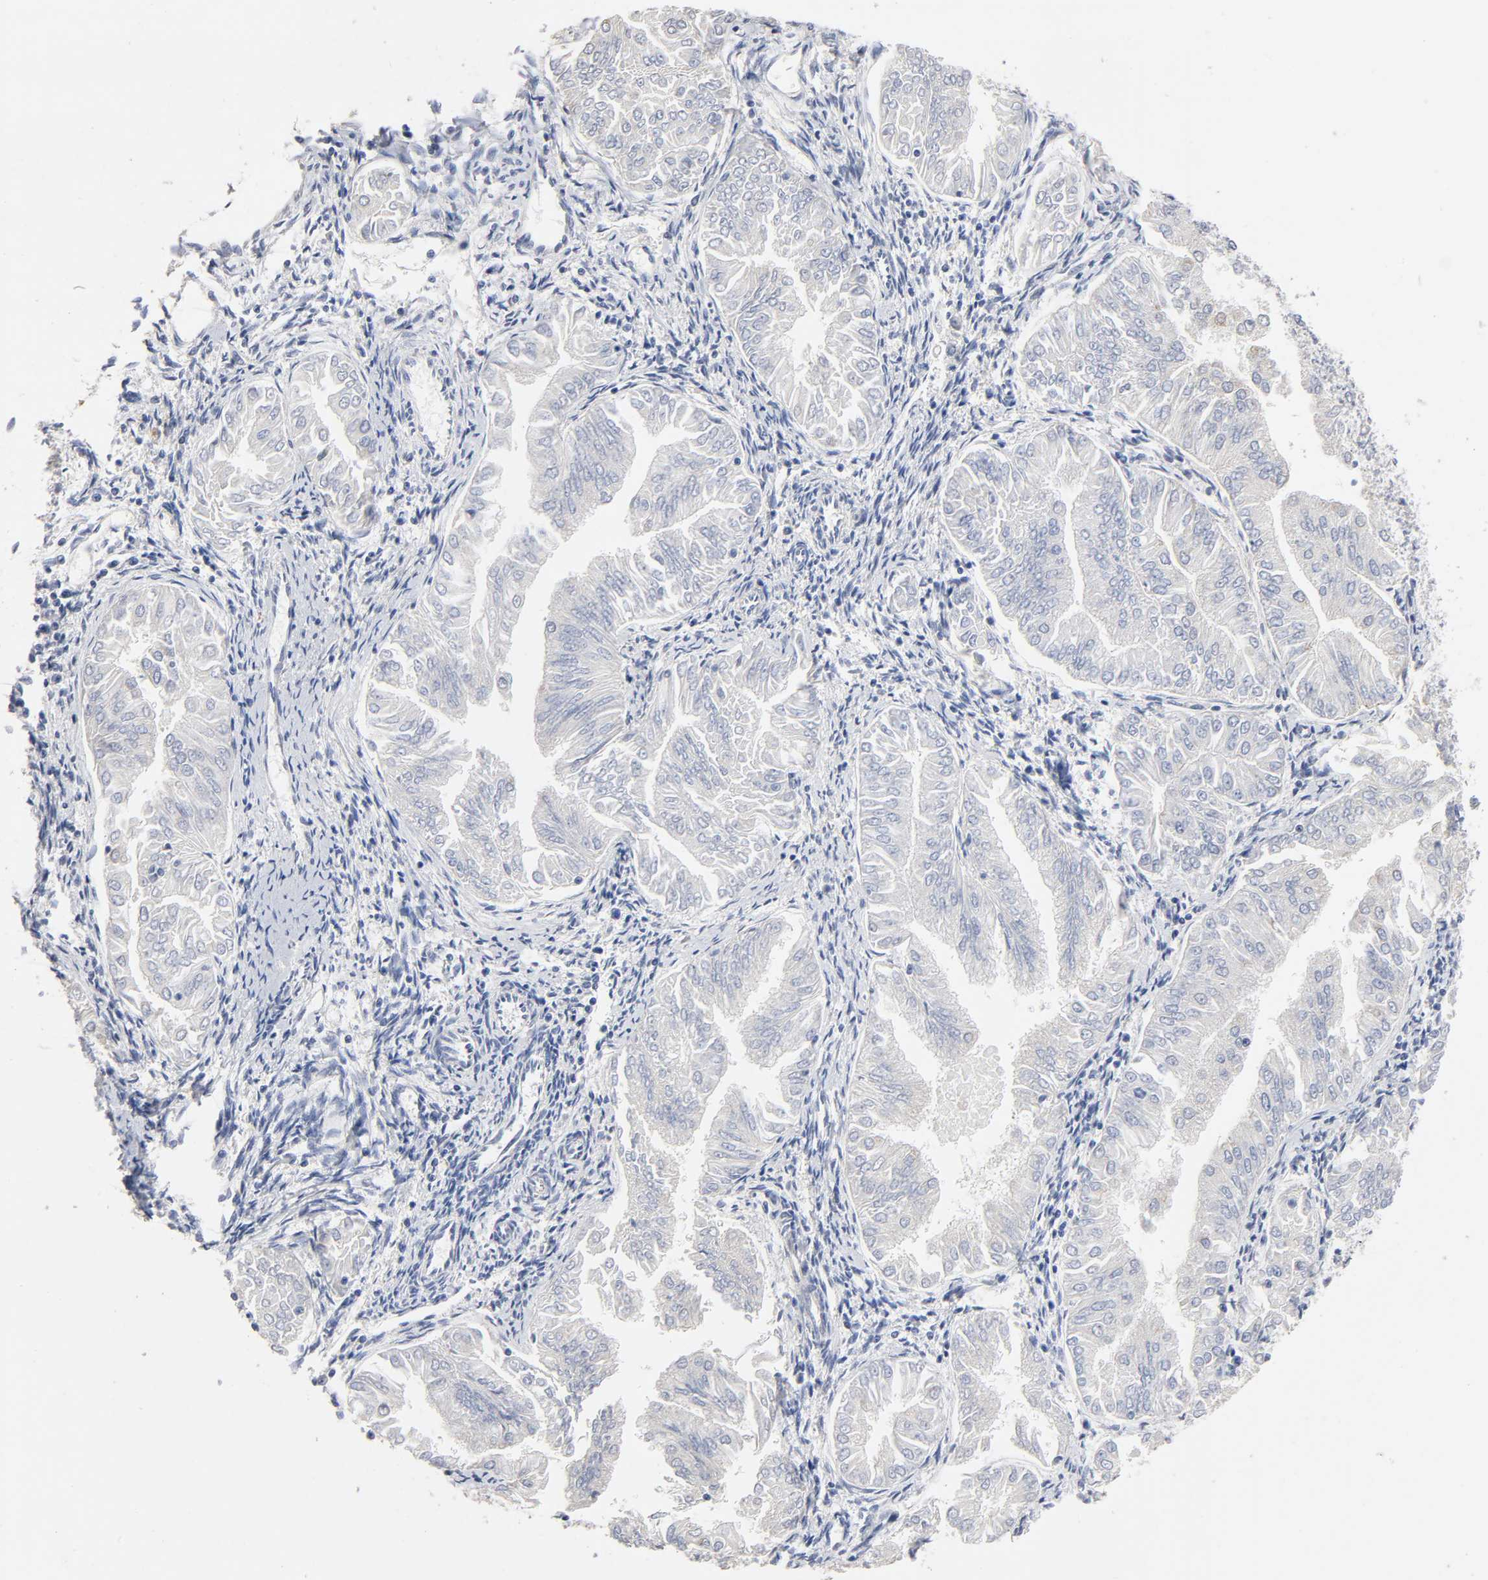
{"staining": {"intensity": "negative", "quantity": "none", "location": "none"}, "tissue": "endometrial cancer", "cell_type": "Tumor cells", "image_type": "cancer", "snomed": [{"axis": "morphology", "description": "Adenocarcinoma, NOS"}, {"axis": "topography", "description": "Endometrium"}], "caption": "Adenocarcinoma (endometrial) was stained to show a protein in brown. There is no significant expression in tumor cells.", "gene": "STK38", "patient": {"sex": "female", "age": 53}}